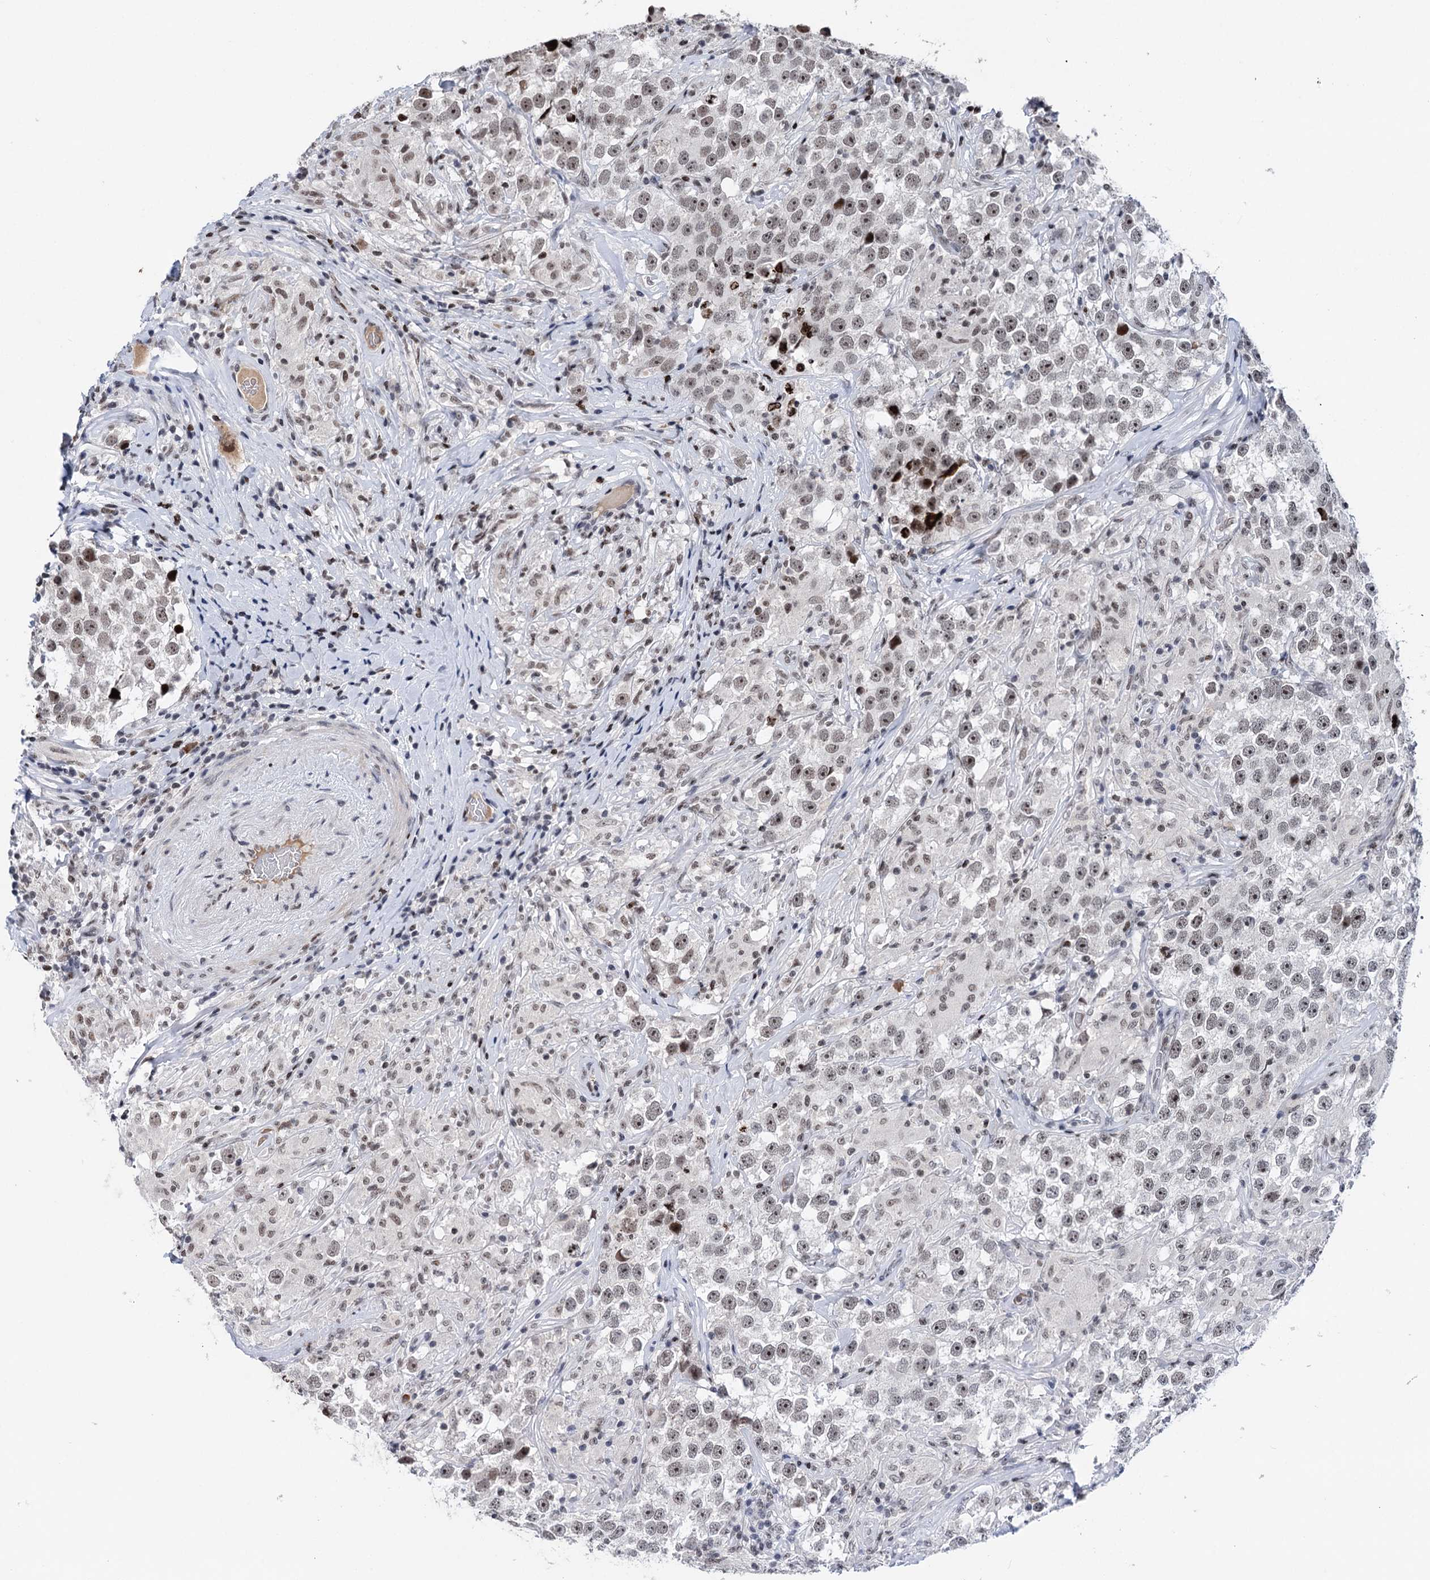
{"staining": {"intensity": "weak", "quantity": "<25%", "location": "nuclear"}, "tissue": "testis cancer", "cell_type": "Tumor cells", "image_type": "cancer", "snomed": [{"axis": "morphology", "description": "Seminoma, NOS"}, {"axis": "topography", "description": "Testis"}], "caption": "An IHC photomicrograph of testis seminoma is shown. There is no staining in tumor cells of testis seminoma.", "gene": "ZCCHC10", "patient": {"sex": "male", "age": 46}}